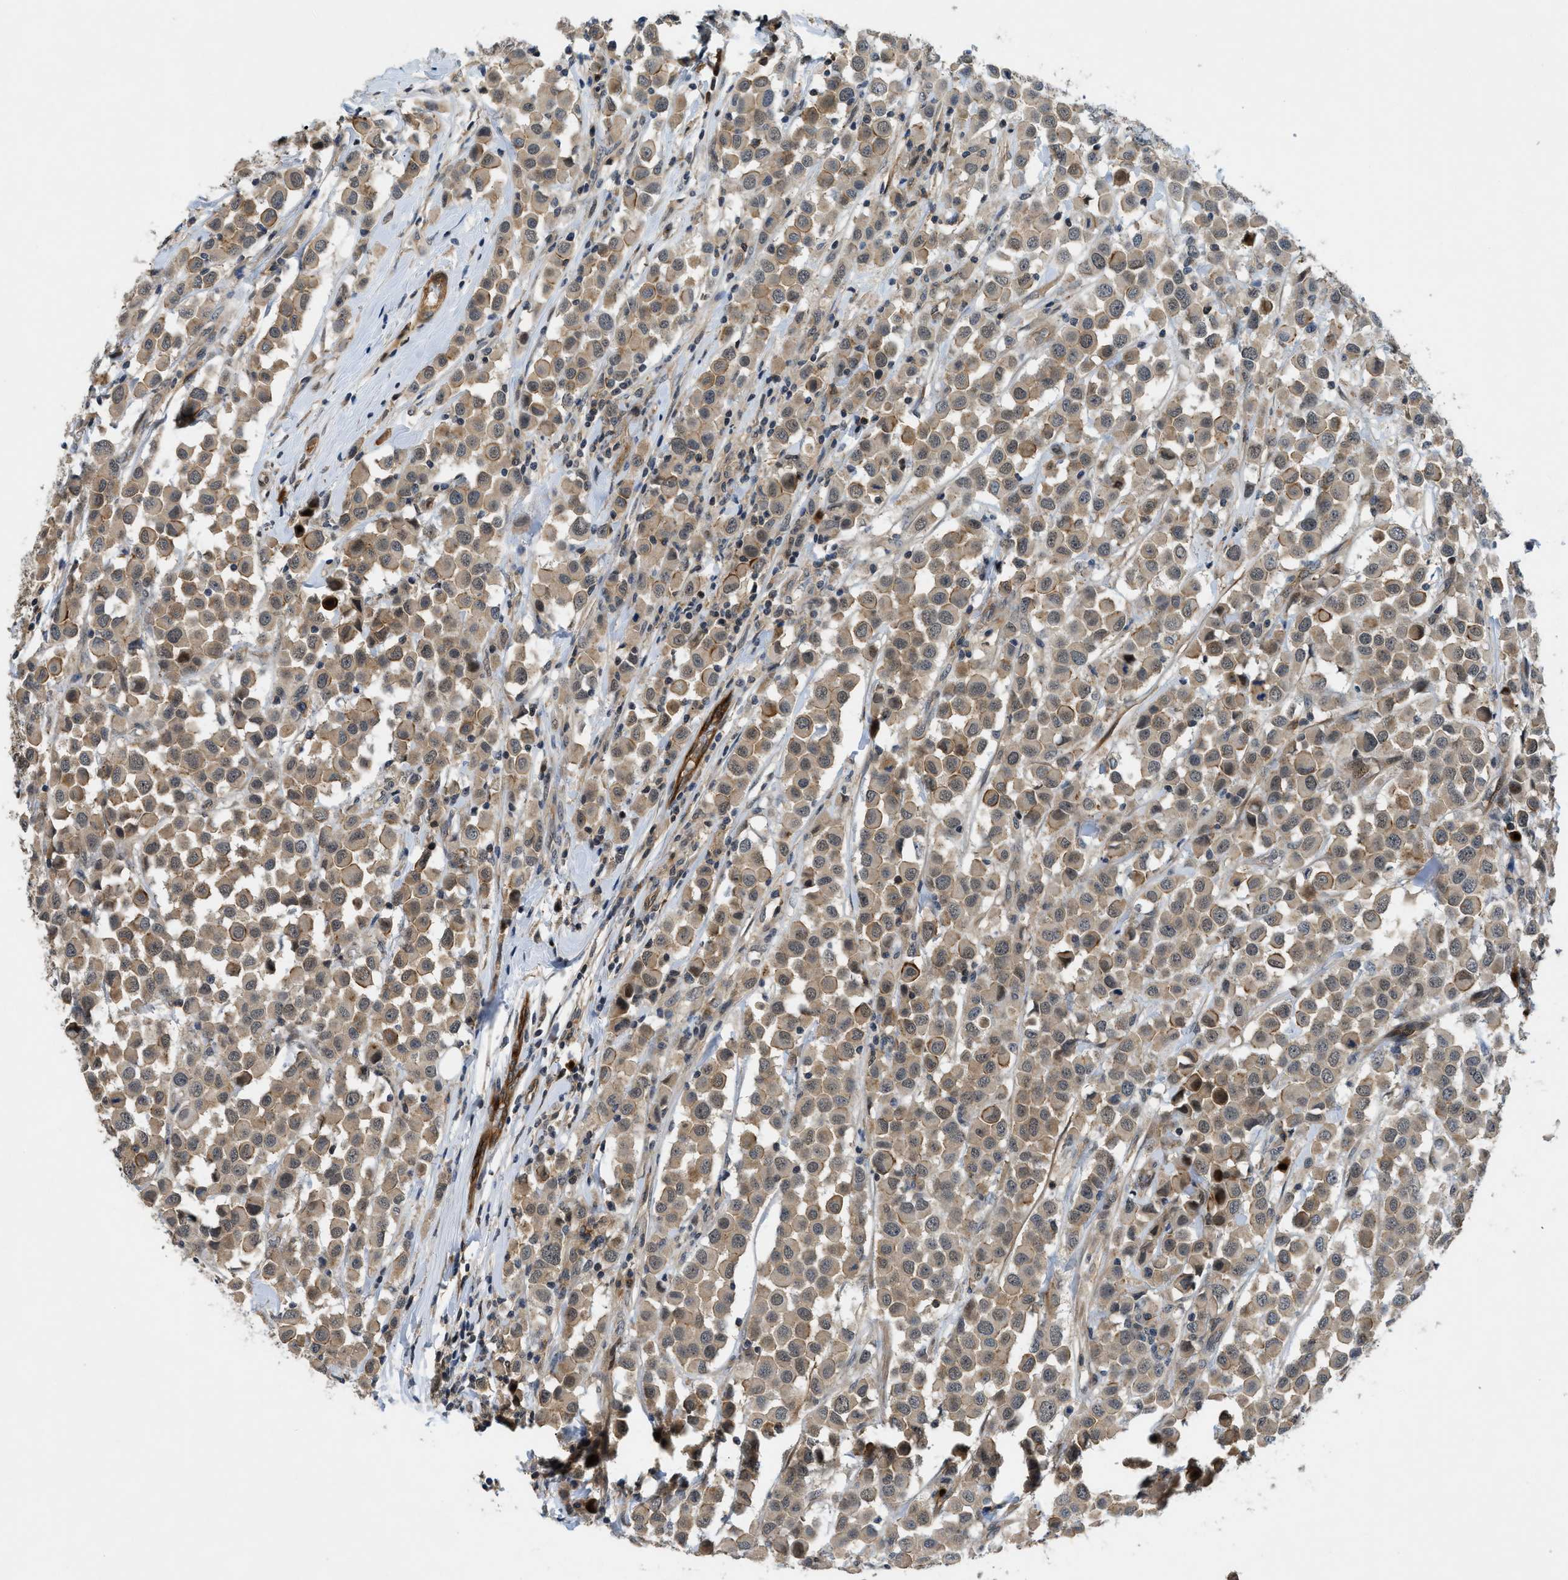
{"staining": {"intensity": "moderate", "quantity": ">75%", "location": "cytoplasmic/membranous"}, "tissue": "breast cancer", "cell_type": "Tumor cells", "image_type": "cancer", "snomed": [{"axis": "morphology", "description": "Duct carcinoma"}, {"axis": "topography", "description": "Breast"}], "caption": "Tumor cells reveal moderate cytoplasmic/membranous positivity in approximately >75% of cells in infiltrating ductal carcinoma (breast).", "gene": "TRAK2", "patient": {"sex": "female", "age": 61}}